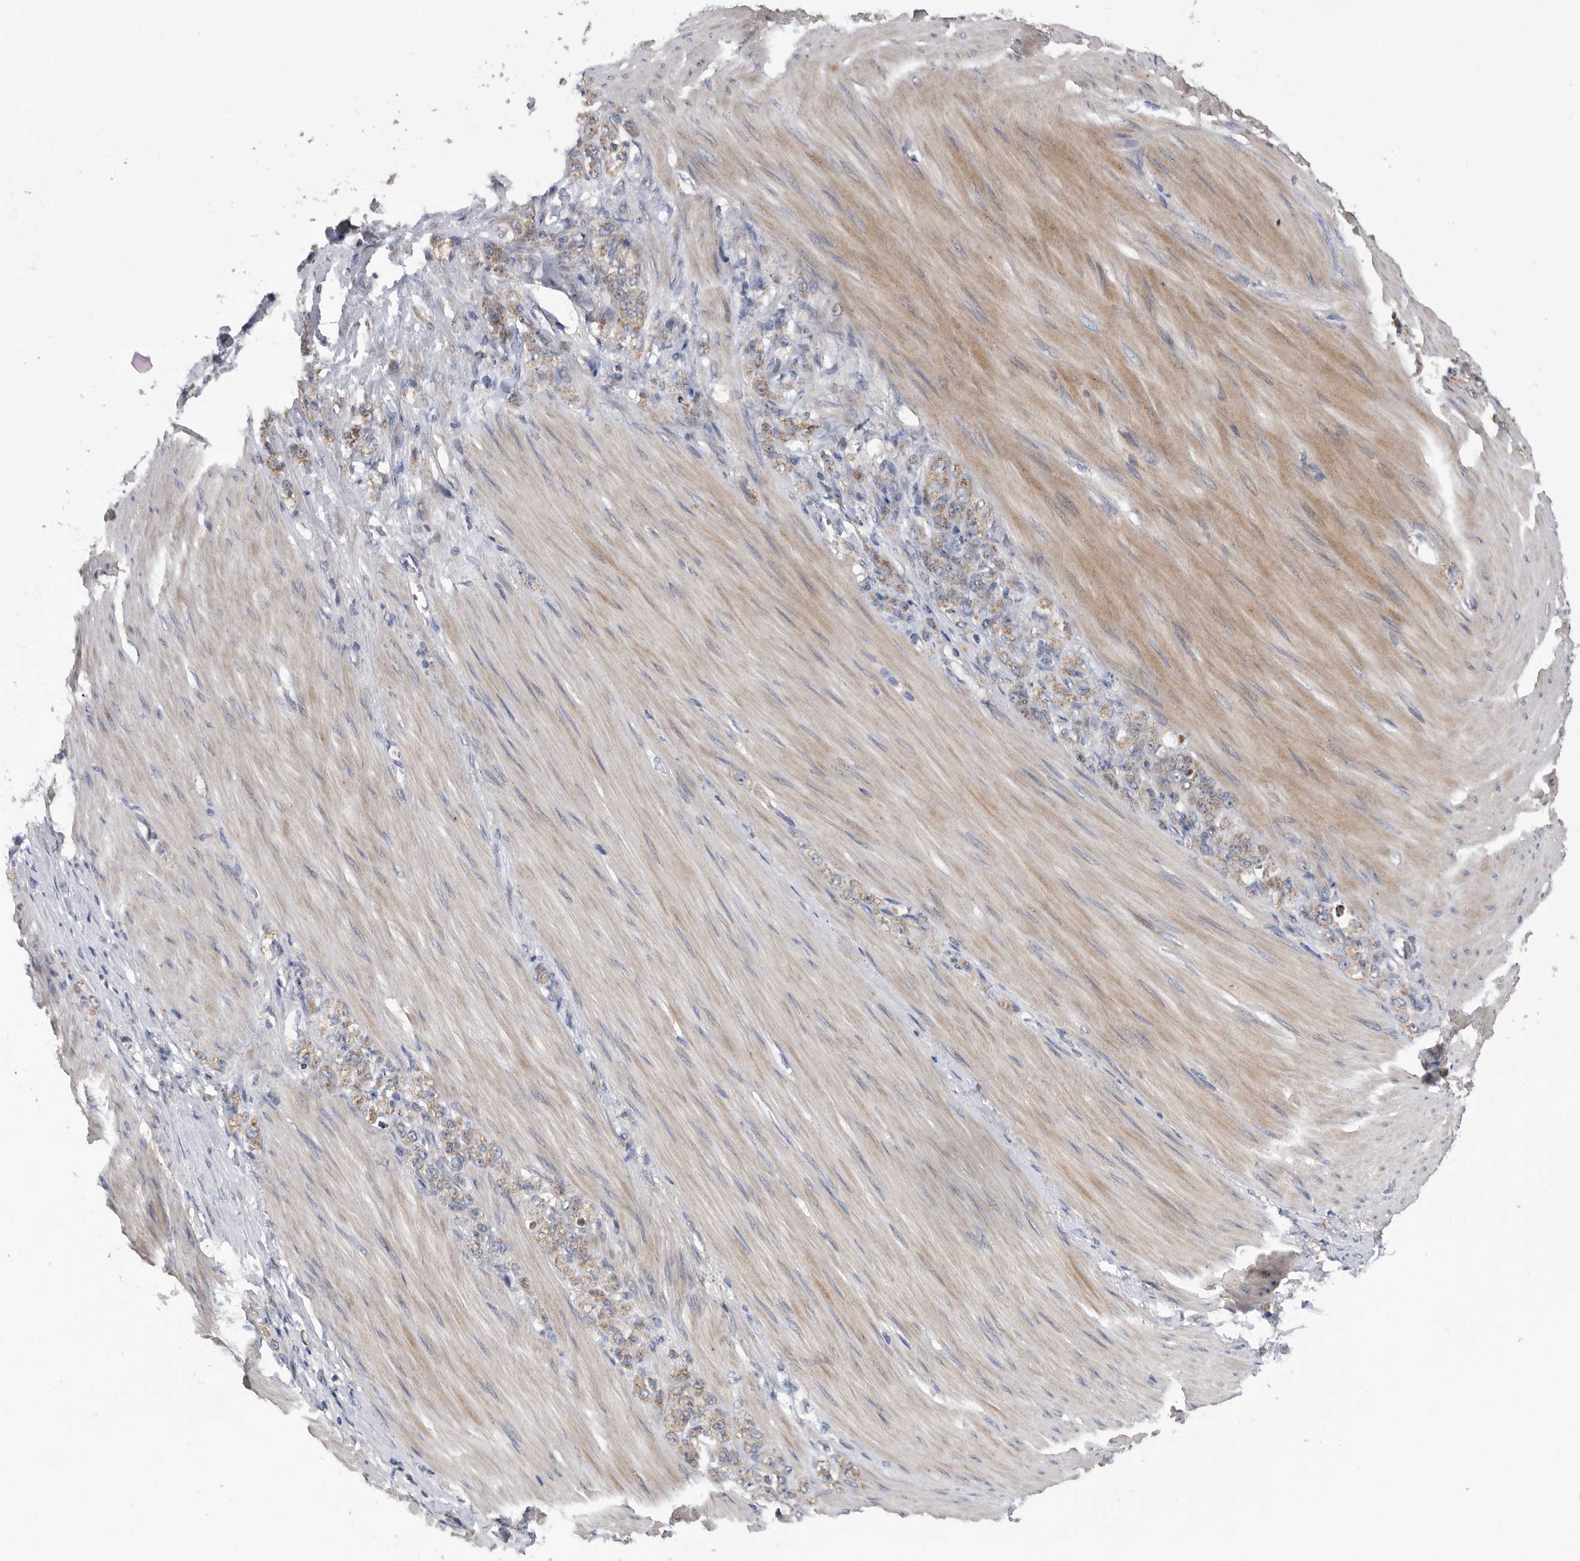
{"staining": {"intensity": "weak", "quantity": ">75%", "location": "cytoplasmic/membranous"}, "tissue": "stomach cancer", "cell_type": "Tumor cells", "image_type": "cancer", "snomed": [{"axis": "morphology", "description": "Normal tissue, NOS"}, {"axis": "morphology", "description": "Adenocarcinoma, NOS"}, {"axis": "topography", "description": "Stomach"}], "caption": "The photomicrograph demonstrates staining of adenocarcinoma (stomach), revealing weak cytoplasmic/membranous protein expression (brown color) within tumor cells. The staining was performed using DAB, with brown indicating positive protein expression. Nuclei are stained blue with hematoxylin.", "gene": "CRISPLD2", "patient": {"sex": "male", "age": 82}}